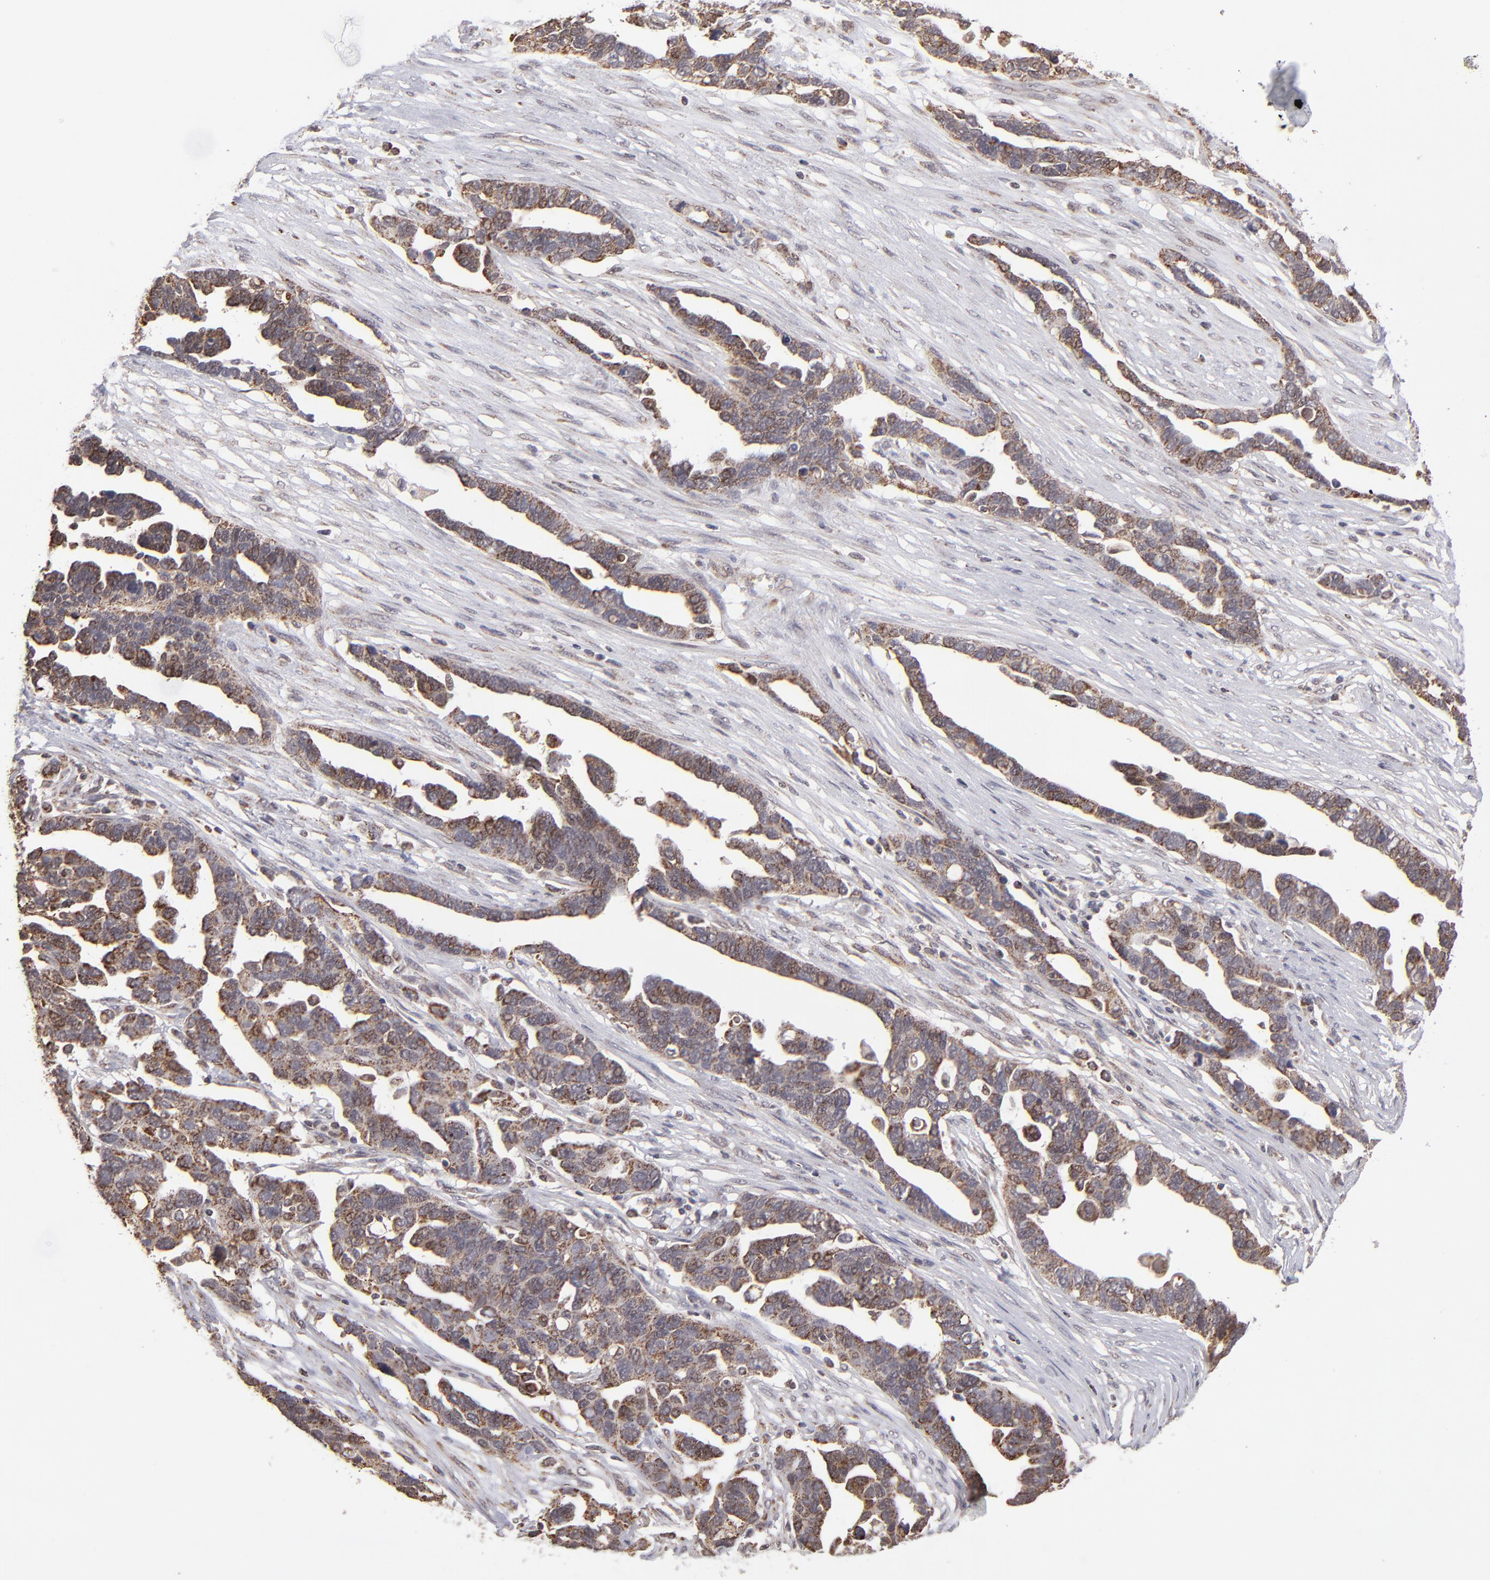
{"staining": {"intensity": "moderate", "quantity": "25%-75%", "location": "cytoplasmic/membranous"}, "tissue": "ovarian cancer", "cell_type": "Tumor cells", "image_type": "cancer", "snomed": [{"axis": "morphology", "description": "Cystadenocarcinoma, serous, NOS"}, {"axis": "topography", "description": "Ovary"}], "caption": "Brown immunohistochemical staining in serous cystadenocarcinoma (ovarian) reveals moderate cytoplasmic/membranous positivity in approximately 25%-75% of tumor cells.", "gene": "SLC15A1", "patient": {"sex": "female", "age": 54}}